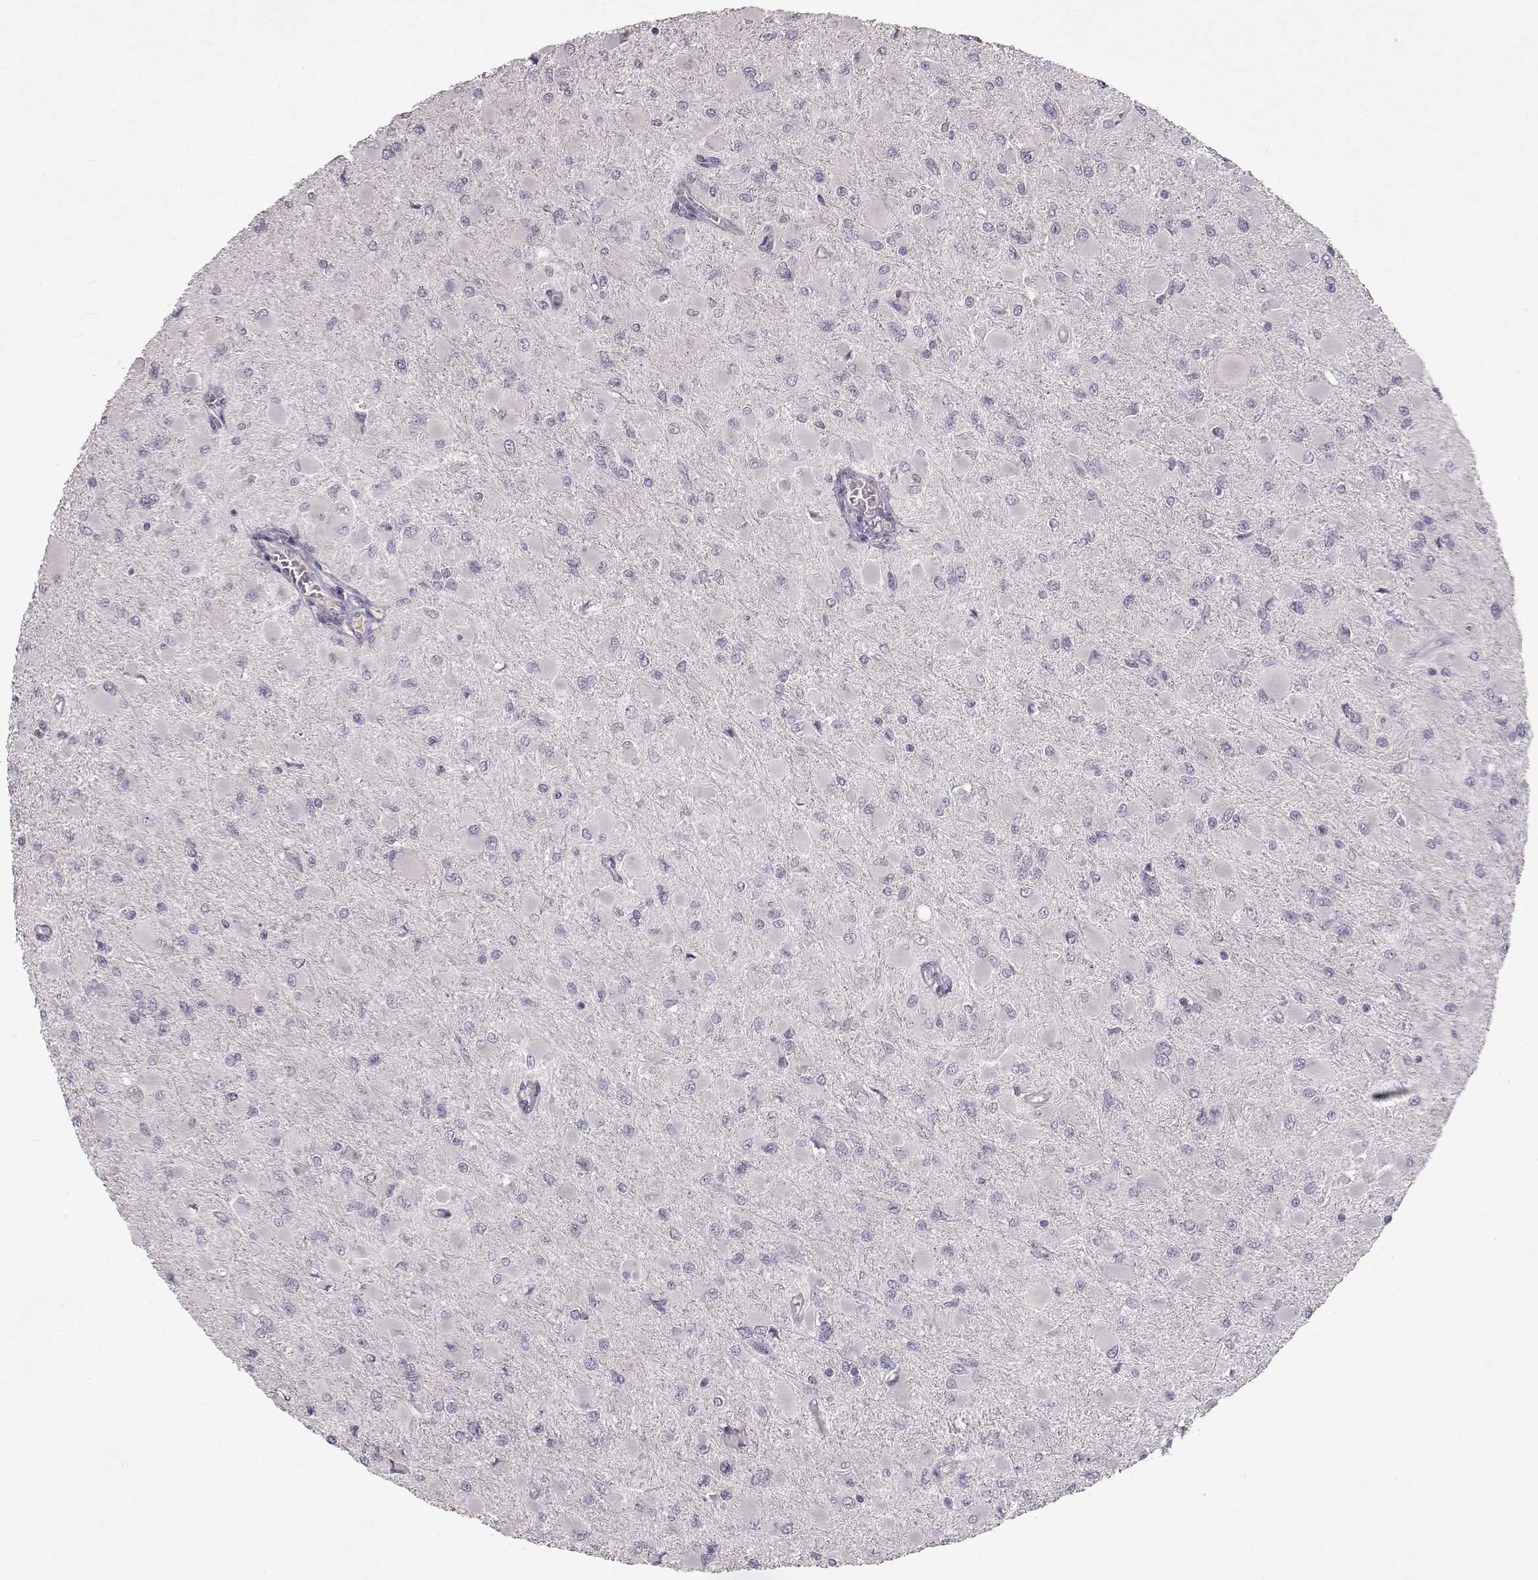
{"staining": {"intensity": "negative", "quantity": "none", "location": "none"}, "tissue": "glioma", "cell_type": "Tumor cells", "image_type": "cancer", "snomed": [{"axis": "morphology", "description": "Glioma, malignant, High grade"}, {"axis": "topography", "description": "Cerebral cortex"}], "caption": "Immunohistochemistry photomicrograph of neoplastic tissue: human high-grade glioma (malignant) stained with DAB displays no significant protein positivity in tumor cells.", "gene": "SPAG17", "patient": {"sex": "female", "age": 36}}